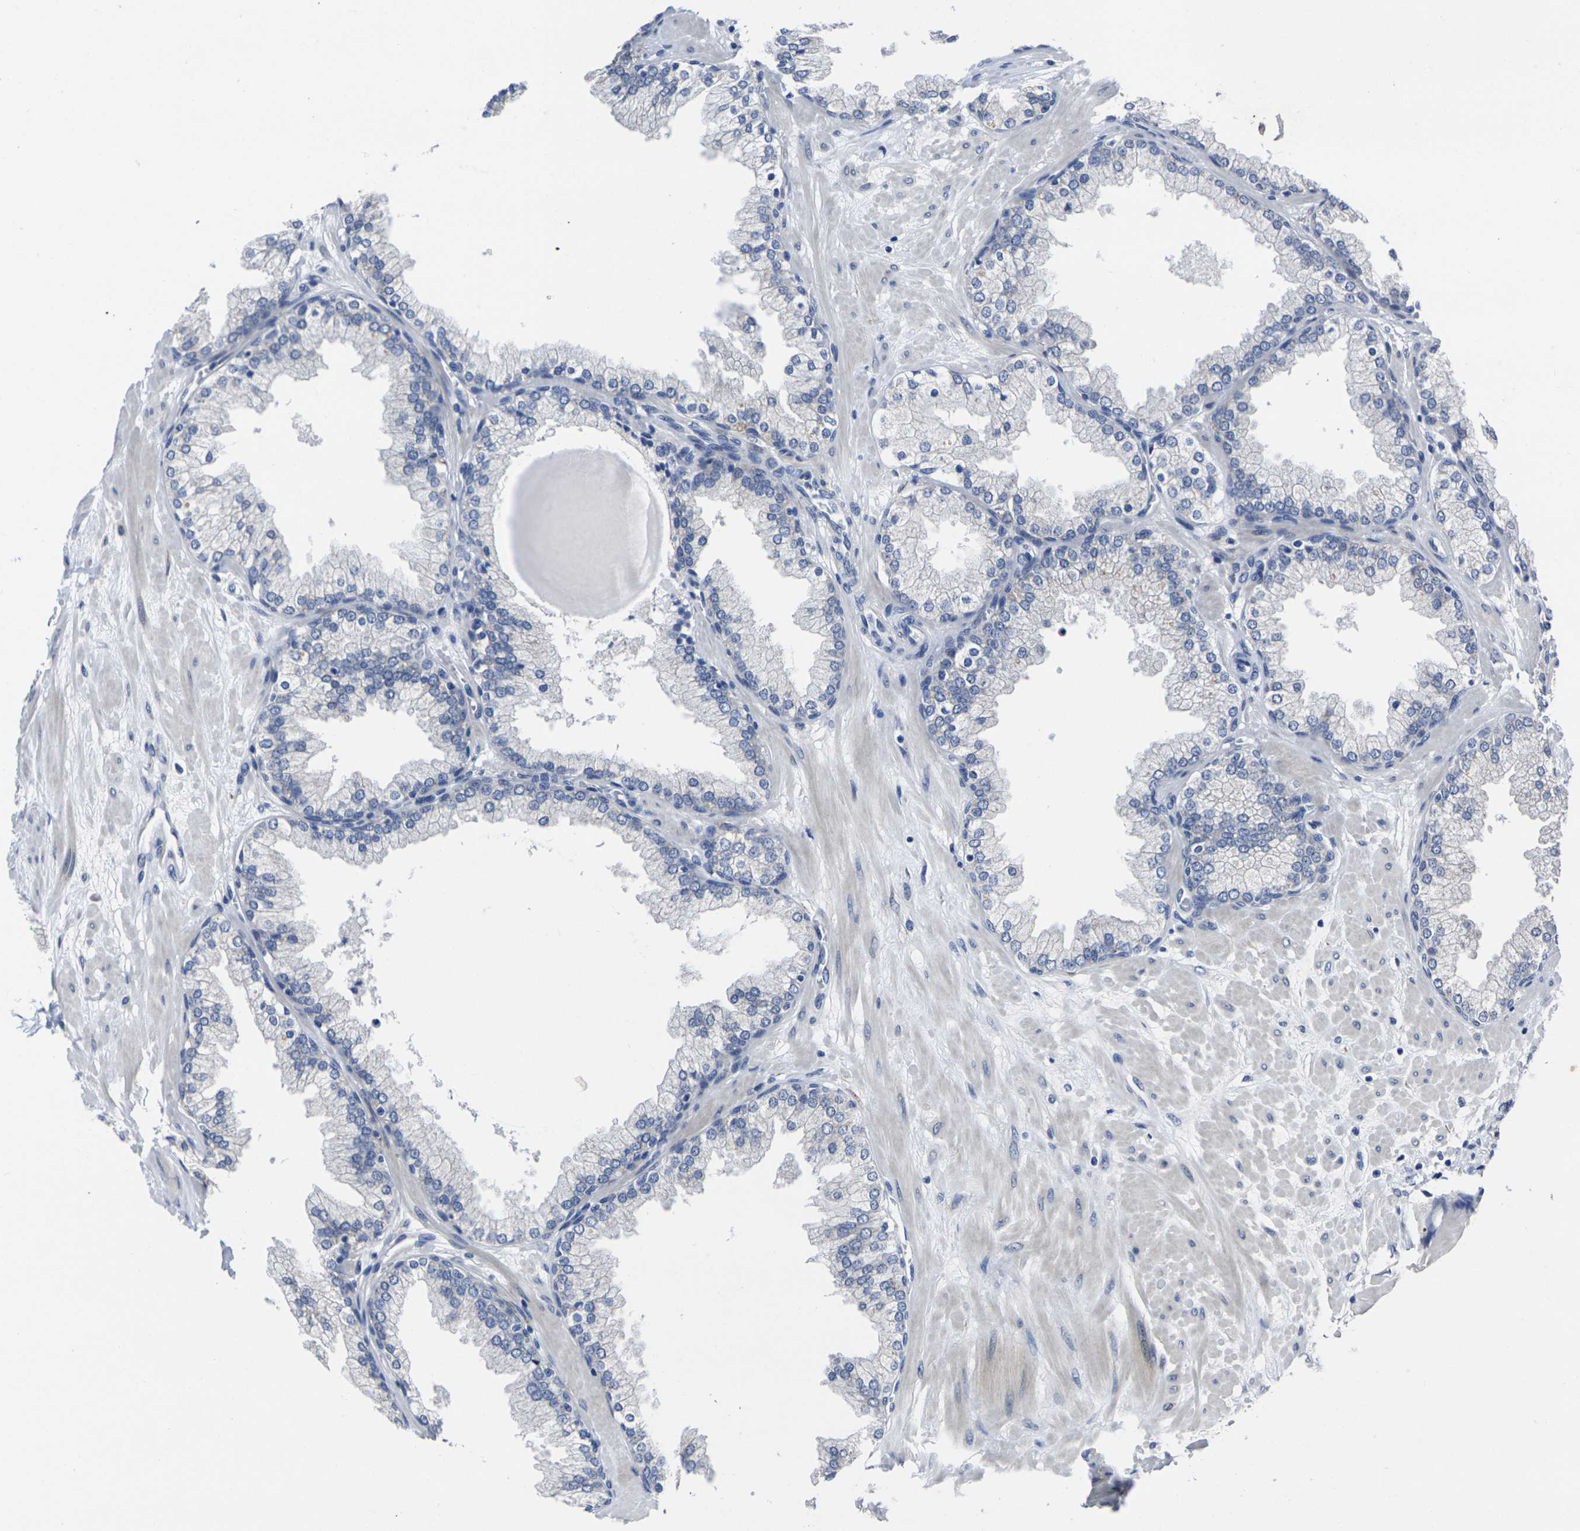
{"staining": {"intensity": "negative", "quantity": "none", "location": "none"}, "tissue": "prostate", "cell_type": "Glandular cells", "image_type": "normal", "snomed": [{"axis": "morphology", "description": "Normal tissue, NOS"}, {"axis": "topography", "description": "Prostate"}], "caption": "This is an immunohistochemistry micrograph of normal prostate. There is no staining in glandular cells.", "gene": "CYP2C8", "patient": {"sex": "male", "age": 51}}